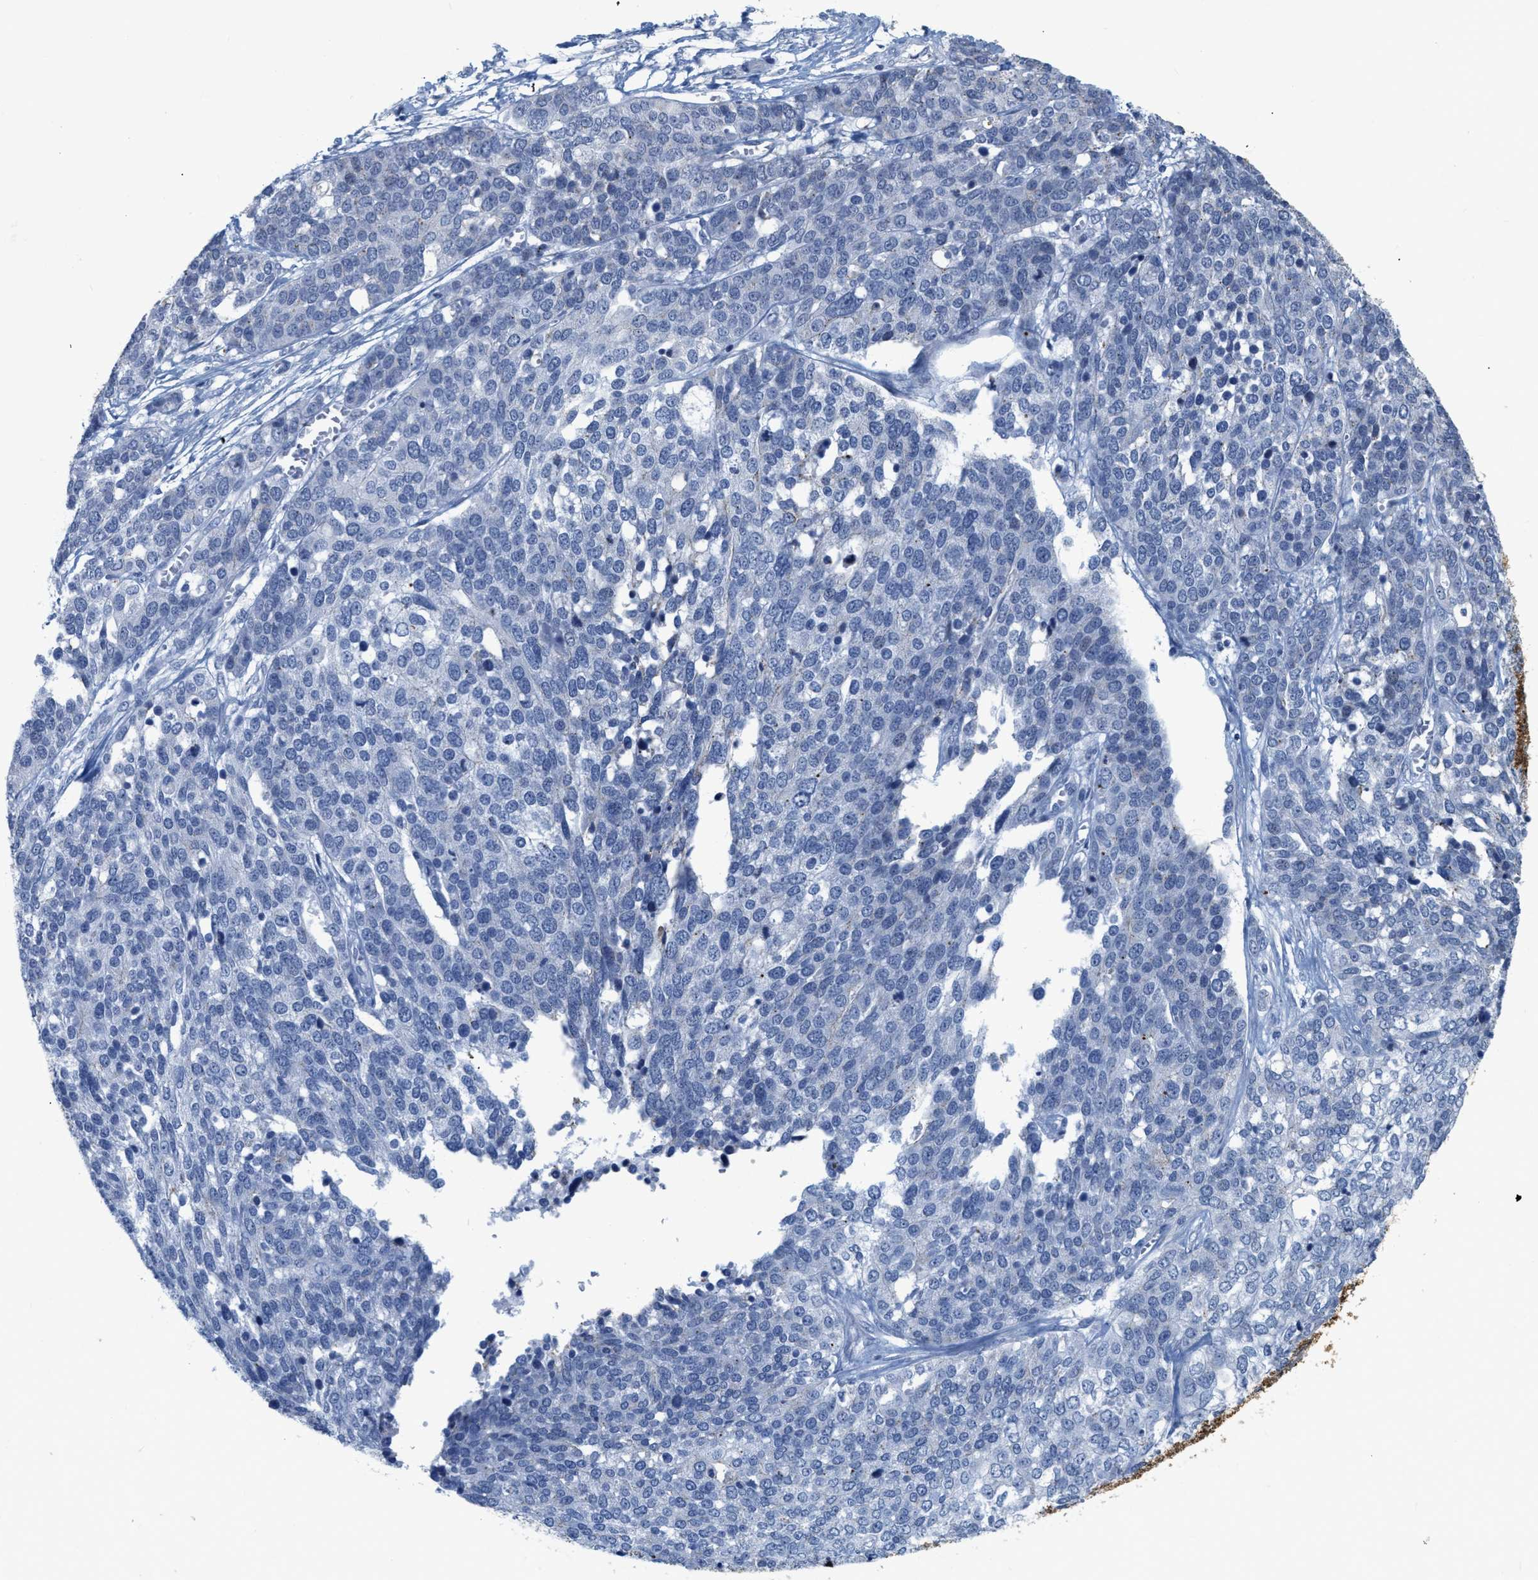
{"staining": {"intensity": "negative", "quantity": "none", "location": "none"}, "tissue": "ovarian cancer", "cell_type": "Tumor cells", "image_type": "cancer", "snomed": [{"axis": "morphology", "description": "Cystadenocarcinoma, serous, NOS"}, {"axis": "topography", "description": "Ovary"}], "caption": "Immunohistochemical staining of ovarian cancer (serous cystadenocarcinoma) displays no significant expression in tumor cells.", "gene": "CRYM", "patient": {"sex": "female", "age": 44}}